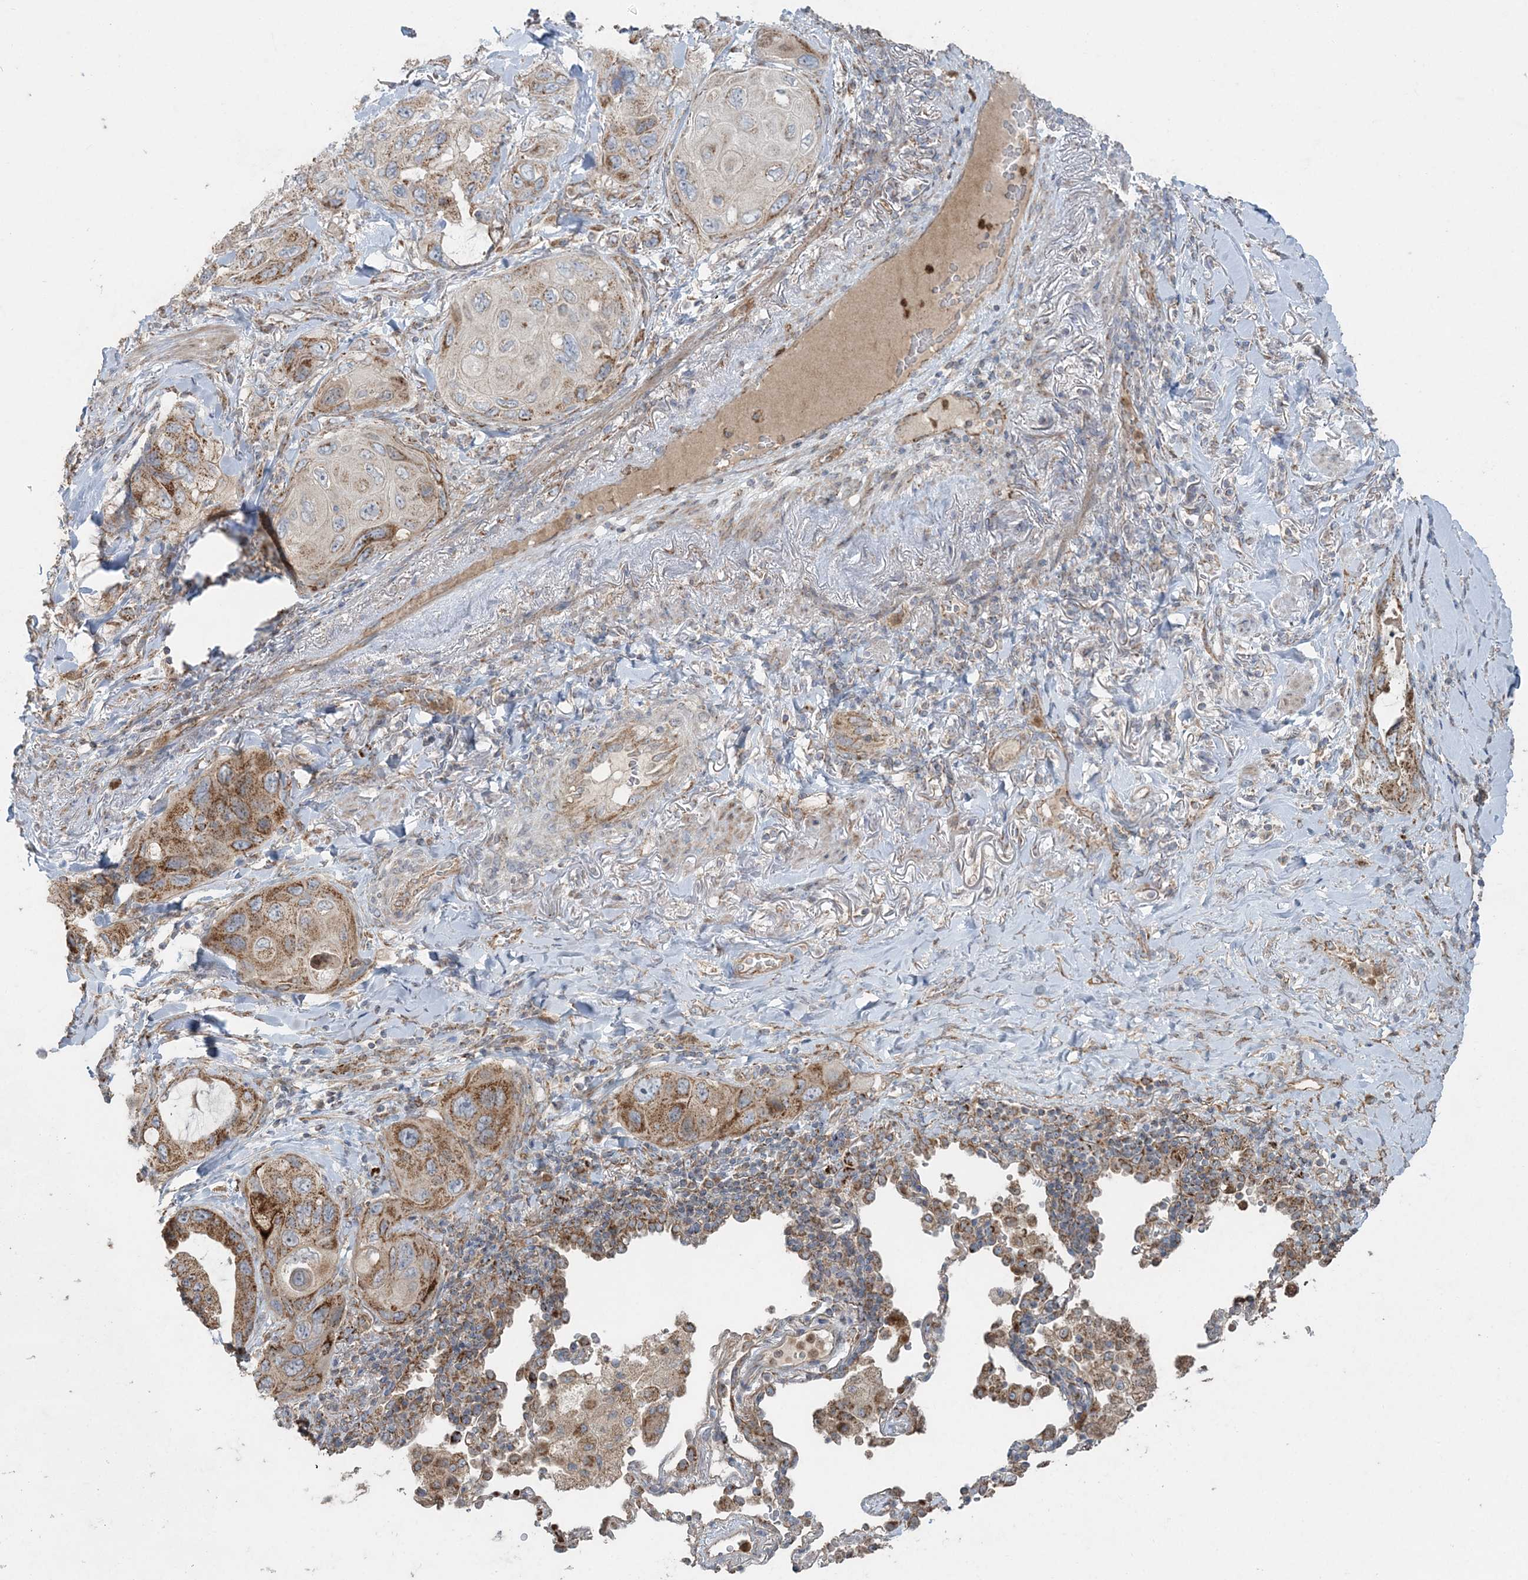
{"staining": {"intensity": "strong", "quantity": ">75%", "location": "cytoplasmic/membranous"}, "tissue": "lung cancer", "cell_type": "Tumor cells", "image_type": "cancer", "snomed": [{"axis": "morphology", "description": "Squamous cell carcinoma, NOS"}, {"axis": "topography", "description": "Lung"}], "caption": "Brown immunohistochemical staining in human lung cancer displays strong cytoplasmic/membranous positivity in about >75% of tumor cells. The protein of interest is shown in brown color, while the nuclei are stained blue.", "gene": "LRPPRC", "patient": {"sex": "female", "age": 73}}